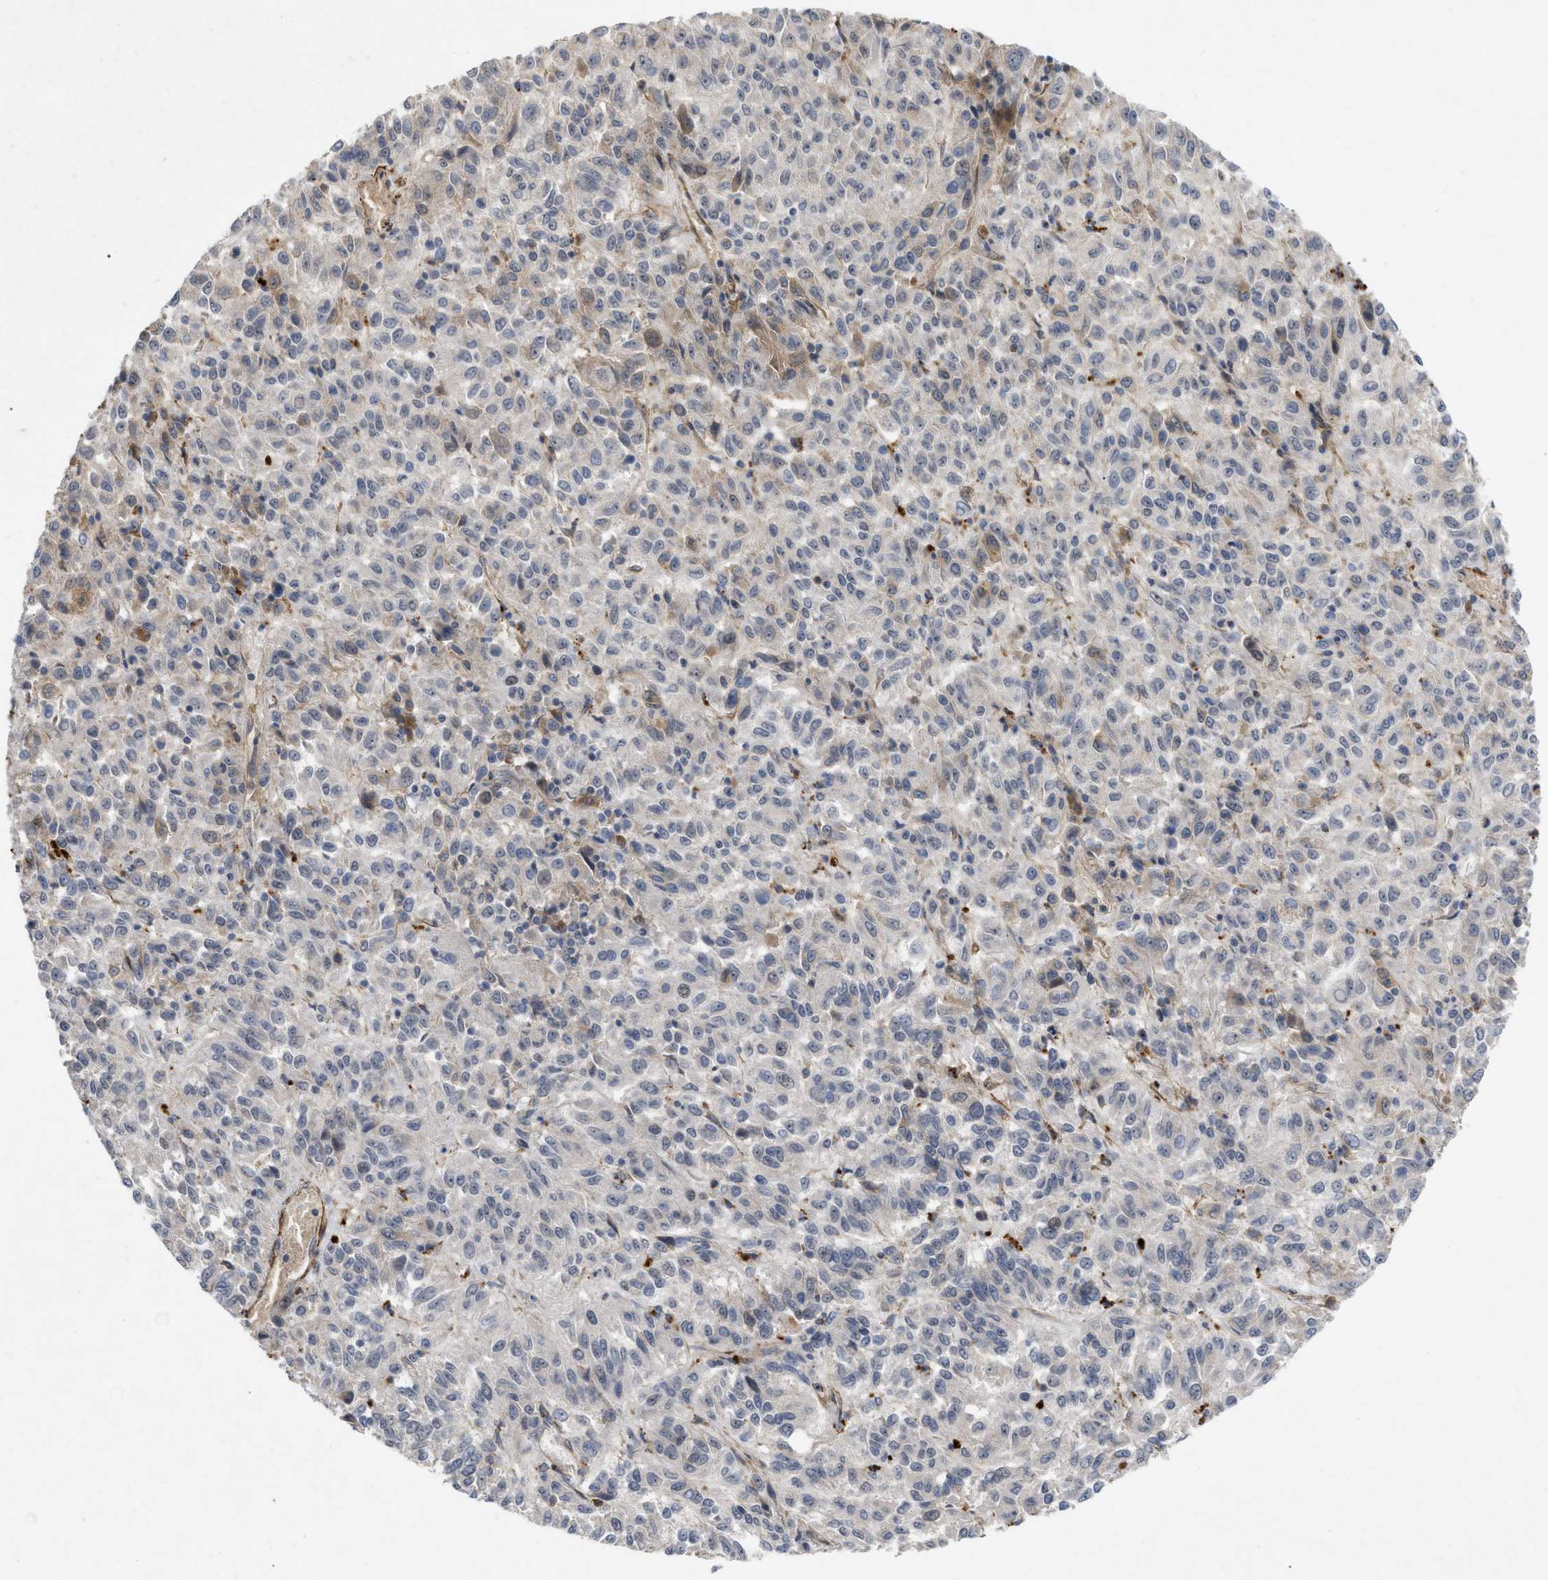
{"staining": {"intensity": "negative", "quantity": "none", "location": "none"}, "tissue": "melanoma", "cell_type": "Tumor cells", "image_type": "cancer", "snomed": [{"axis": "morphology", "description": "Malignant melanoma, Metastatic site"}, {"axis": "topography", "description": "Lung"}], "caption": "Malignant melanoma (metastatic site) was stained to show a protein in brown. There is no significant staining in tumor cells.", "gene": "ST6GALNAC6", "patient": {"sex": "male", "age": 64}}